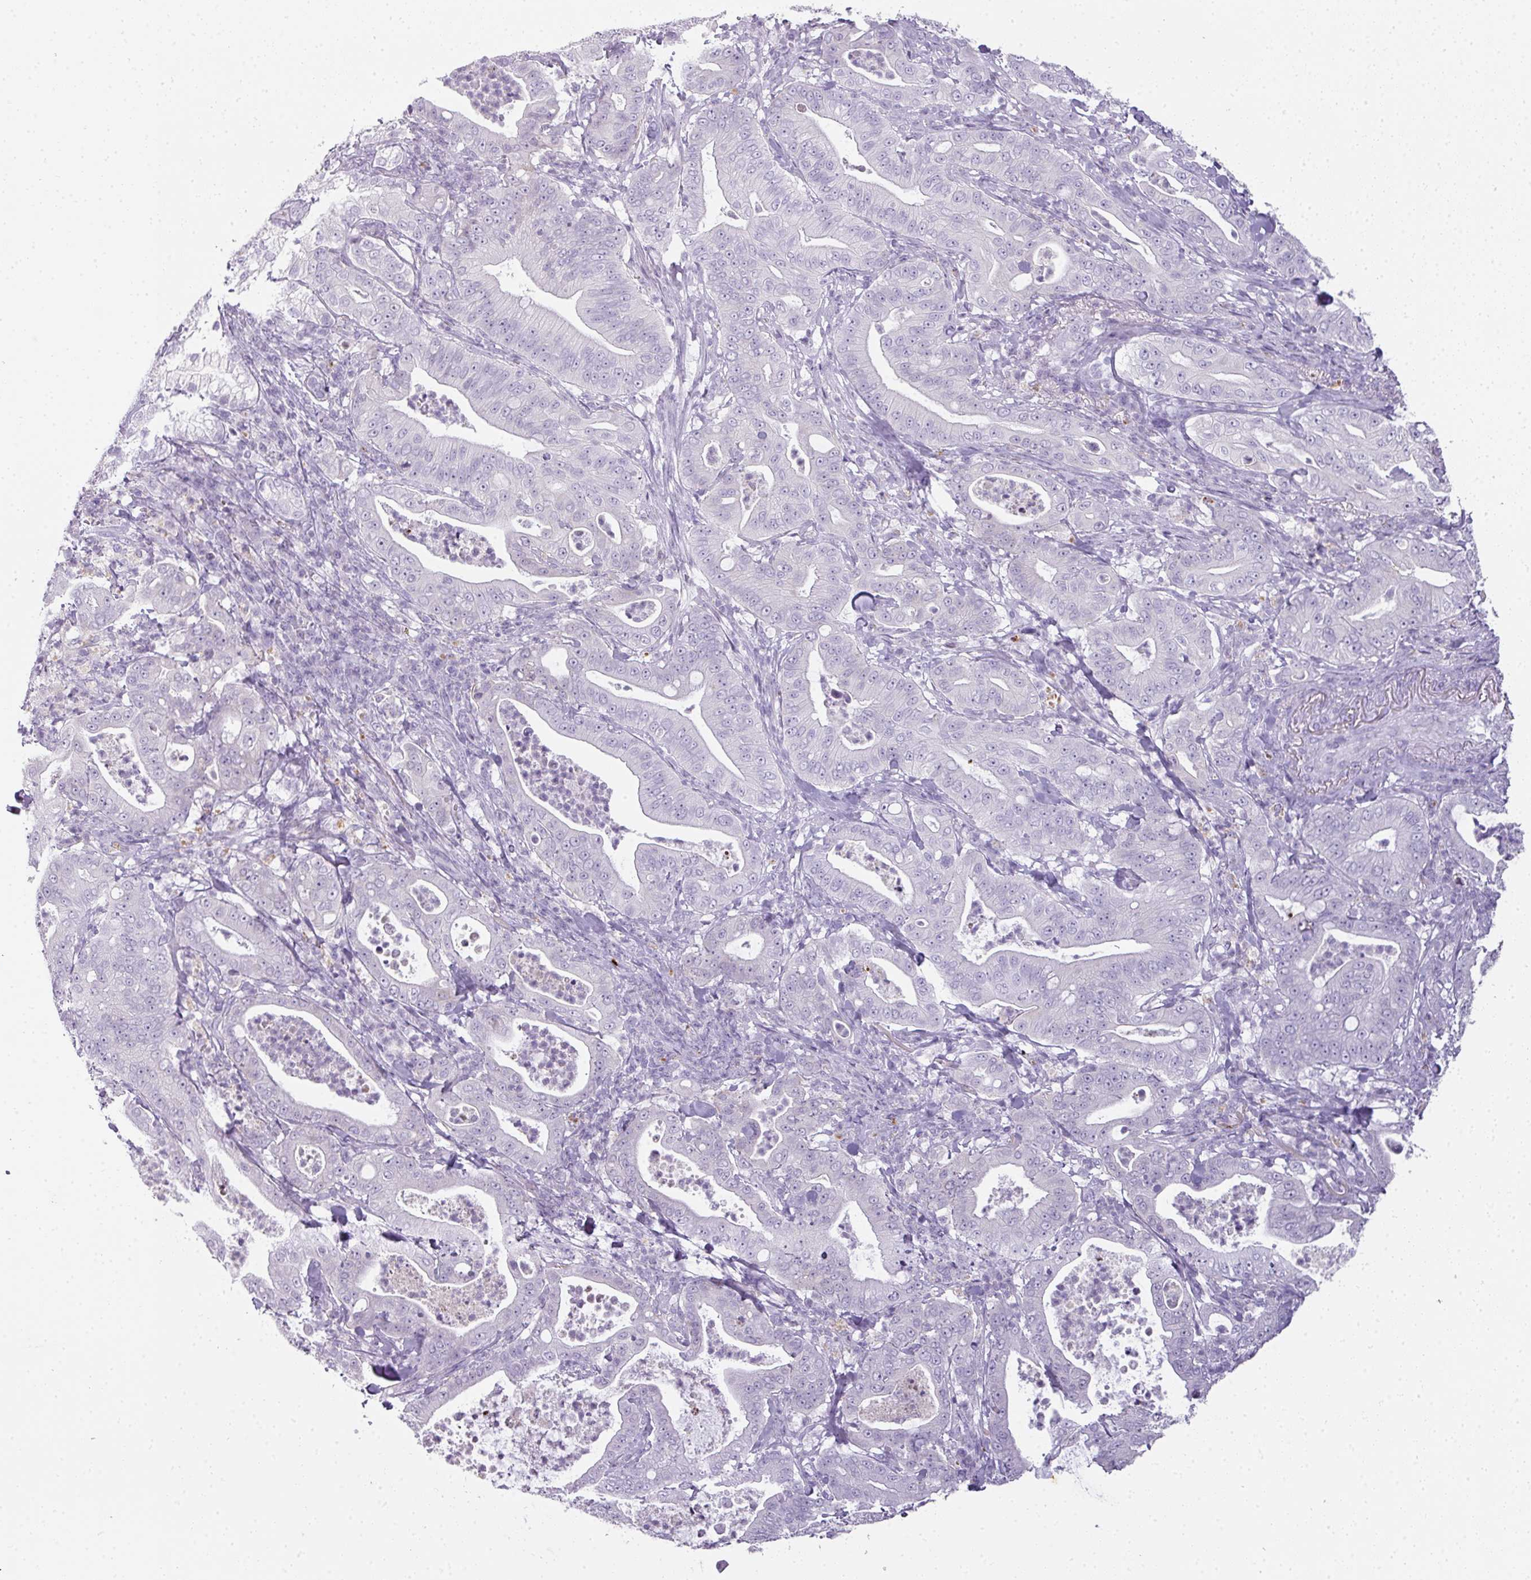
{"staining": {"intensity": "negative", "quantity": "none", "location": "none"}, "tissue": "pancreatic cancer", "cell_type": "Tumor cells", "image_type": "cancer", "snomed": [{"axis": "morphology", "description": "Adenocarcinoma, NOS"}, {"axis": "topography", "description": "Pancreas"}], "caption": "Immunohistochemistry of human pancreatic cancer exhibits no positivity in tumor cells. (Immunohistochemistry (ihc), brightfield microscopy, high magnification).", "gene": "RBMY1F", "patient": {"sex": "male", "age": 71}}